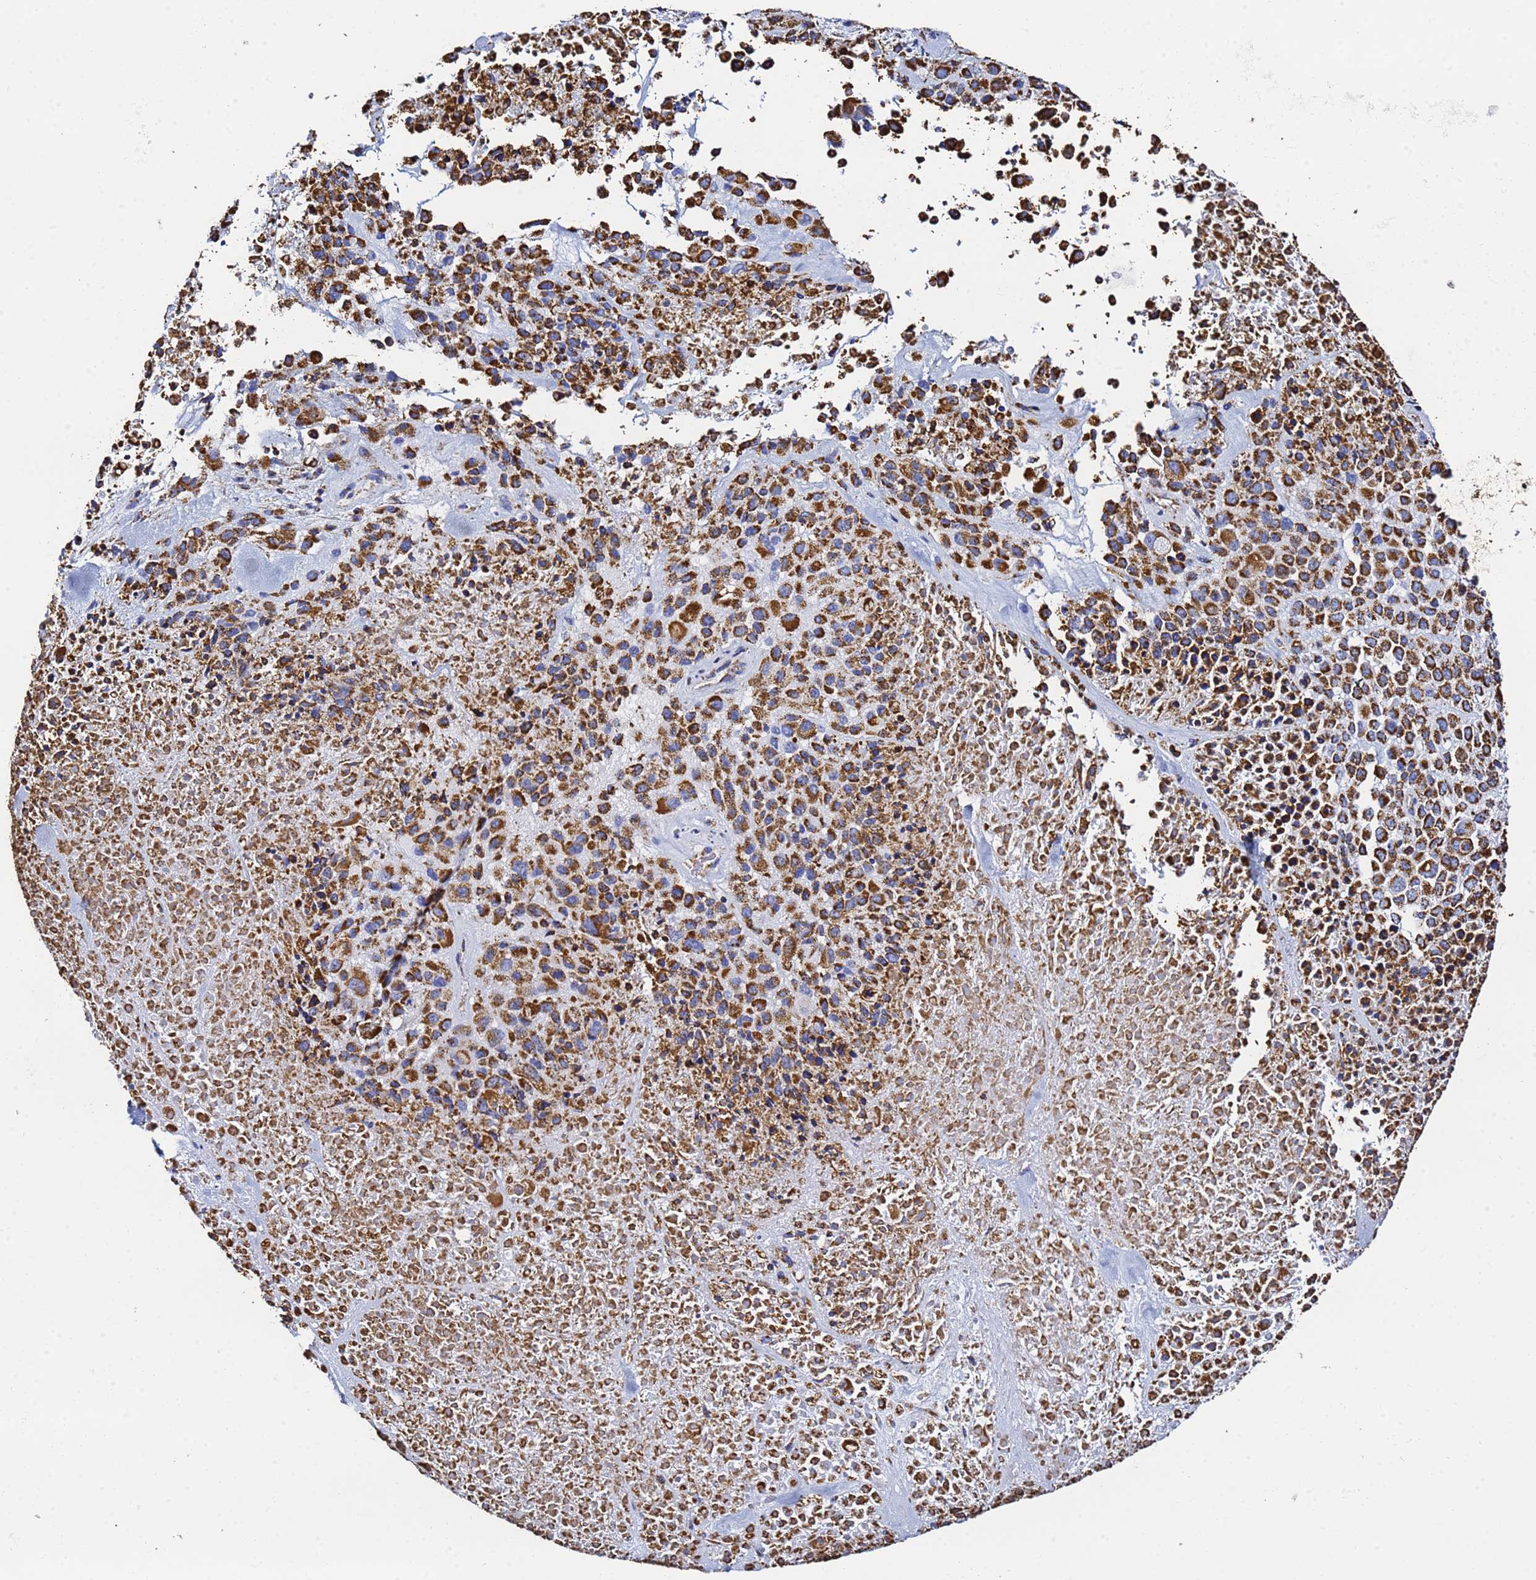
{"staining": {"intensity": "strong", "quantity": ">75%", "location": "cytoplasmic/membranous"}, "tissue": "melanoma", "cell_type": "Tumor cells", "image_type": "cancer", "snomed": [{"axis": "morphology", "description": "Malignant melanoma, Metastatic site"}, {"axis": "topography", "description": "Skin"}], "caption": "A brown stain shows strong cytoplasmic/membranous staining of a protein in human malignant melanoma (metastatic site) tumor cells.", "gene": "PHB2", "patient": {"sex": "female", "age": 81}}